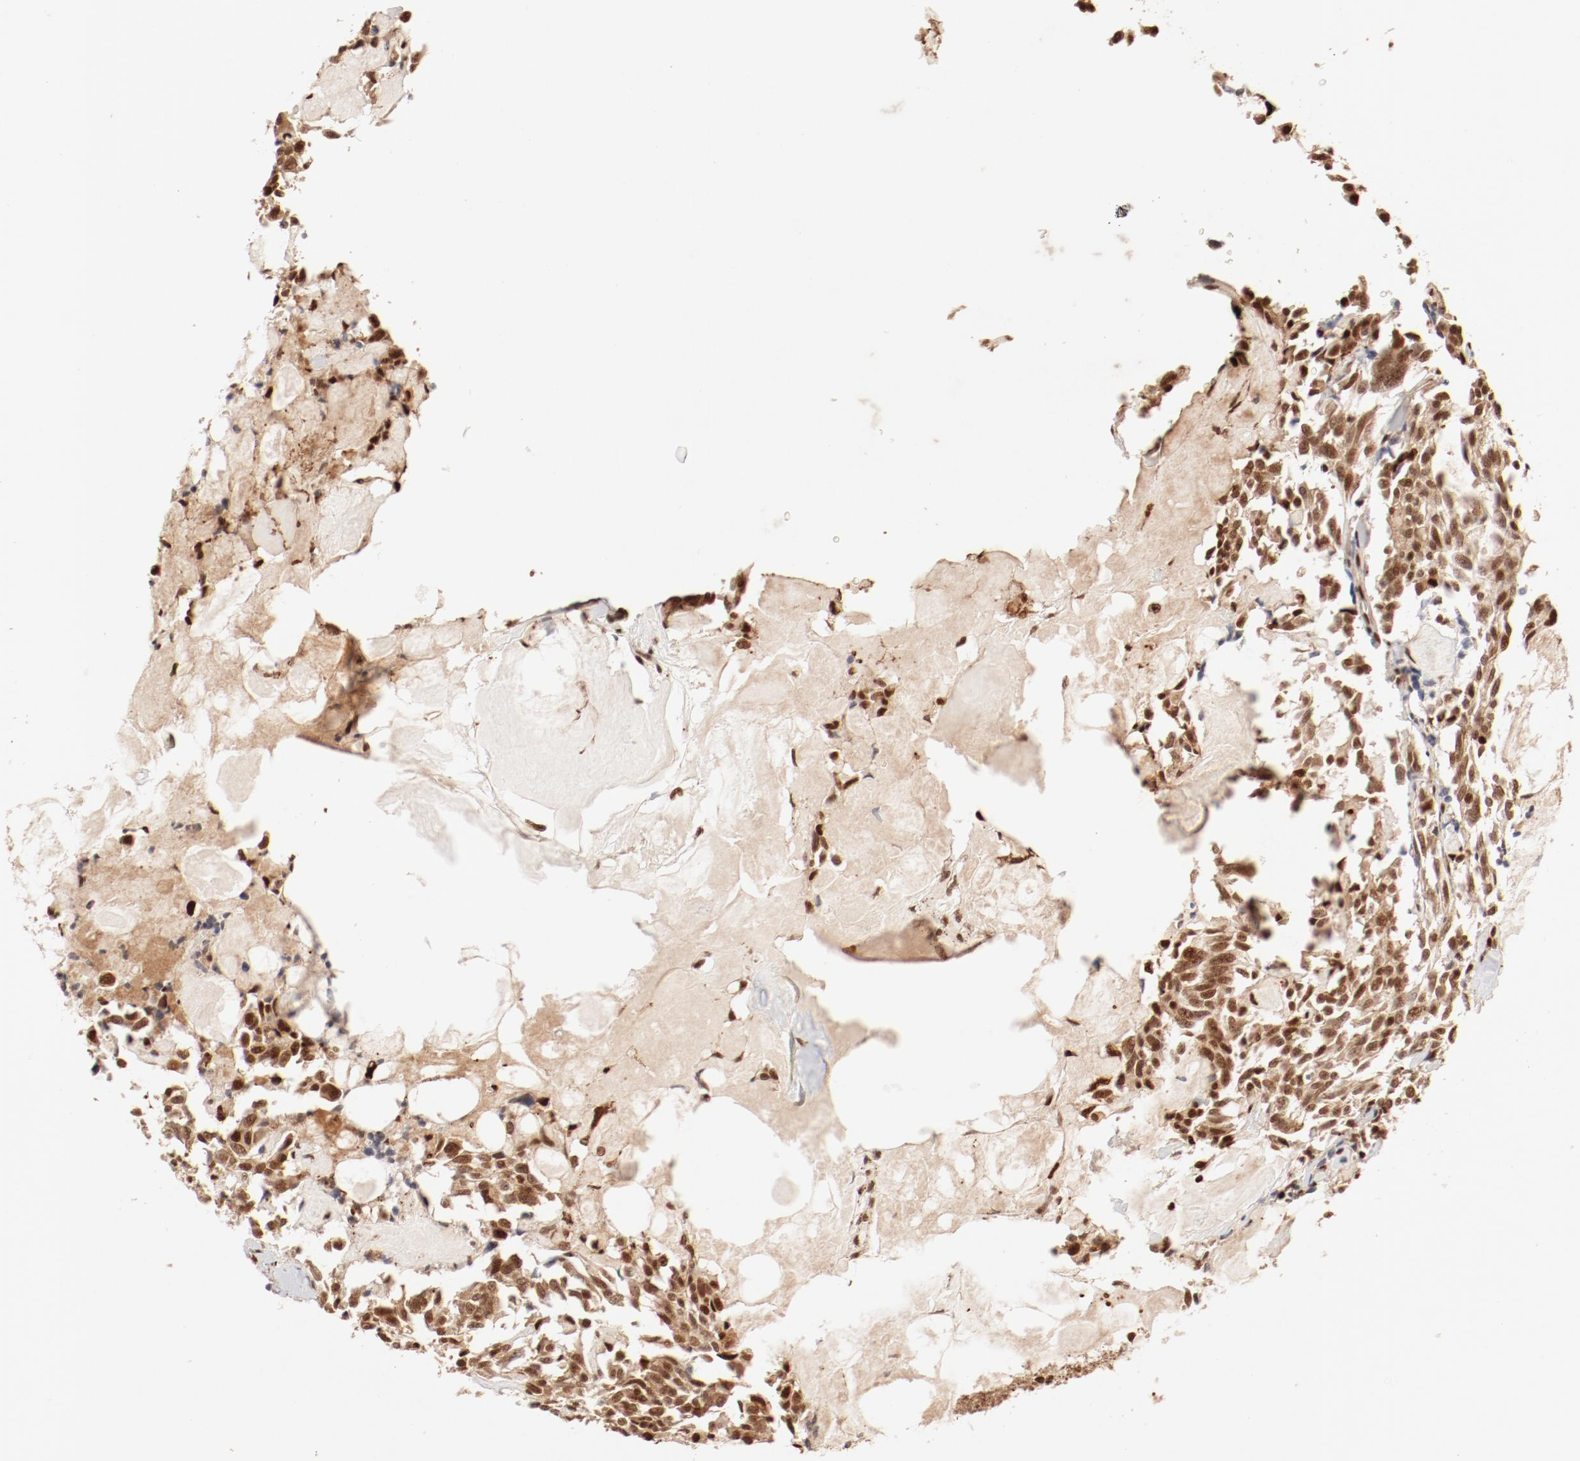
{"staining": {"intensity": "strong", "quantity": ">75%", "location": "cytoplasmic/membranous,nuclear"}, "tissue": "thyroid cancer", "cell_type": "Tumor cells", "image_type": "cancer", "snomed": [{"axis": "morphology", "description": "Carcinoma, NOS"}, {"axis": "morphology", "description": "Carcinoid, malignant, NOS"}, {"axis": "topography", "description": "Thyroid gland"}], "caption": "Strong cytoplasmic/membranous and nuclear protein expression is seen in about >75% of tumor cells in thyroid cancer.", "gene": "FAM50A", "patient": {"sex": "male", "age": 33}}